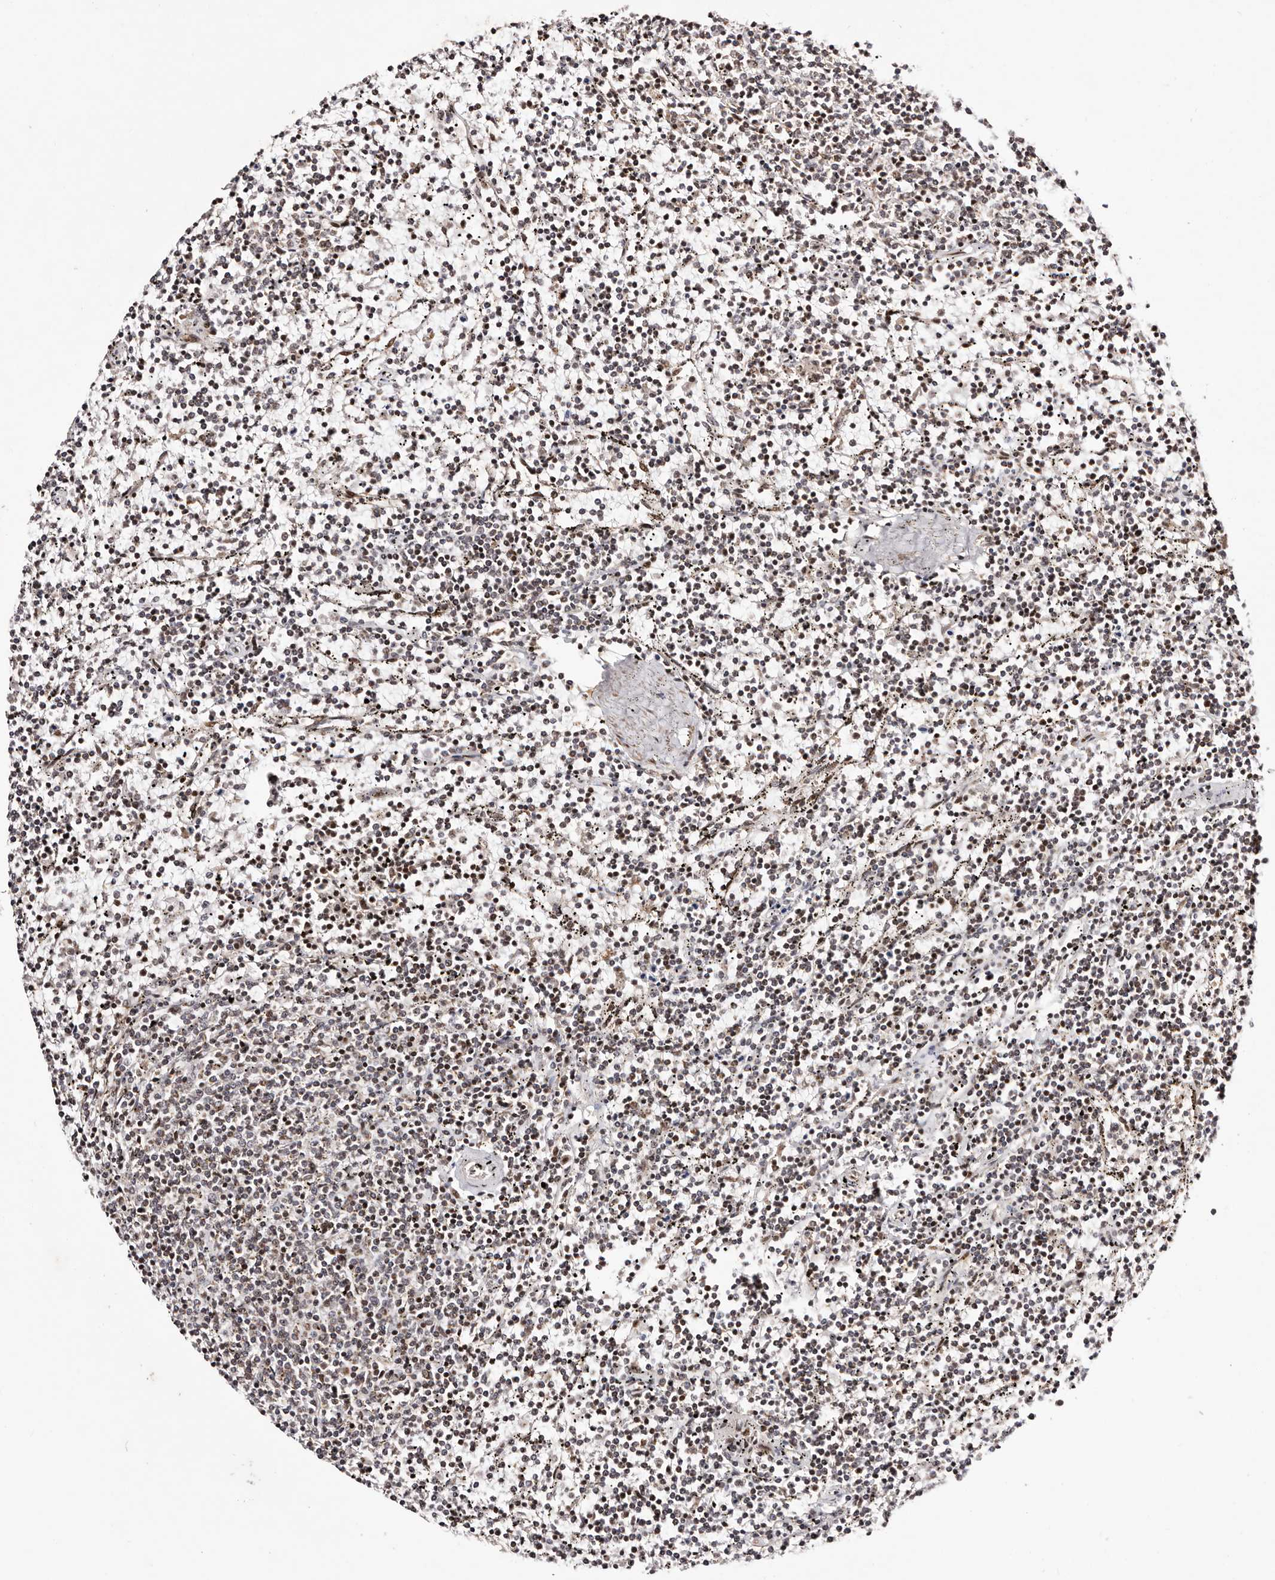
{"staining": {"intensity": "negative", "quantity": "none", "location": "none"}, "tissue": "lymphoma", "cell_type": "Tumor cells", "image_type": "cancer", "snomed": [{"axis": "morphology", "description": "Malignant lymphoma, non-Hodgkin's type, Low grade"}, {"axis": "topography", "description": "Spleen"}], "caption": "Immunohistochemistry (IHC) of human malignant lymphoma, non-Hodgkin's type (low-grade) exhibits no staining in tumor cells. (DAB (3,3'-diaminobenzidine) immunohistochemistry (IHC), high magnification).", "gene": "HIVEP3", "patient": {"sex": "female", "age": 50}}